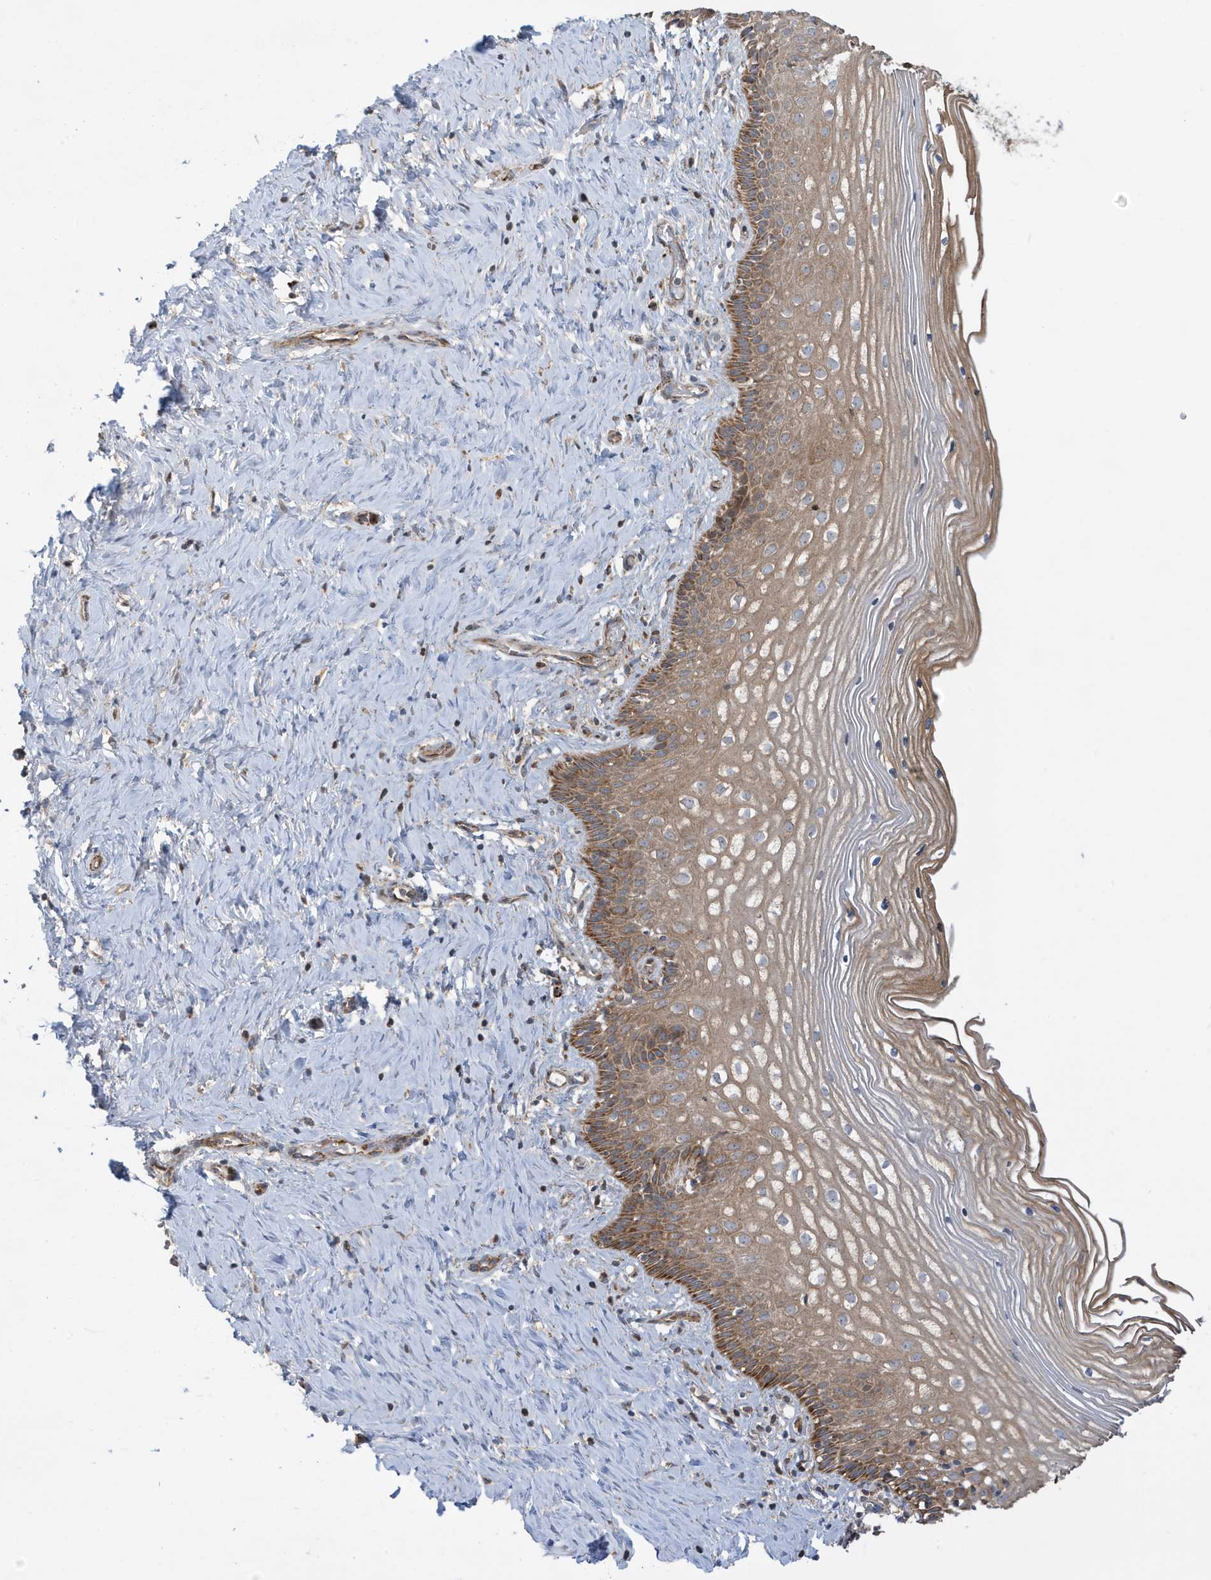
{"staining": {"intensity": "moderate", "quantity": ">75%", "location": "cytoplasmic/membranous"}, "tissue": "cervix", "cell_type": "Glandular cells", "image_type": "normal", "snomed": [{"axis": "morphology", "description": "Normal tissue, NOS"}, {"axis": "topography", "description": "Cervix"}], "caption": "Glandular cells exhibit moderate cytoplasmic/membranous positivity in about >75% of cells in benign cervix. (DAB = brown stain, brightfield microscopy at high magnification).", "gene": "IFT57", "patient": {"sex": "female", "age": 33}}